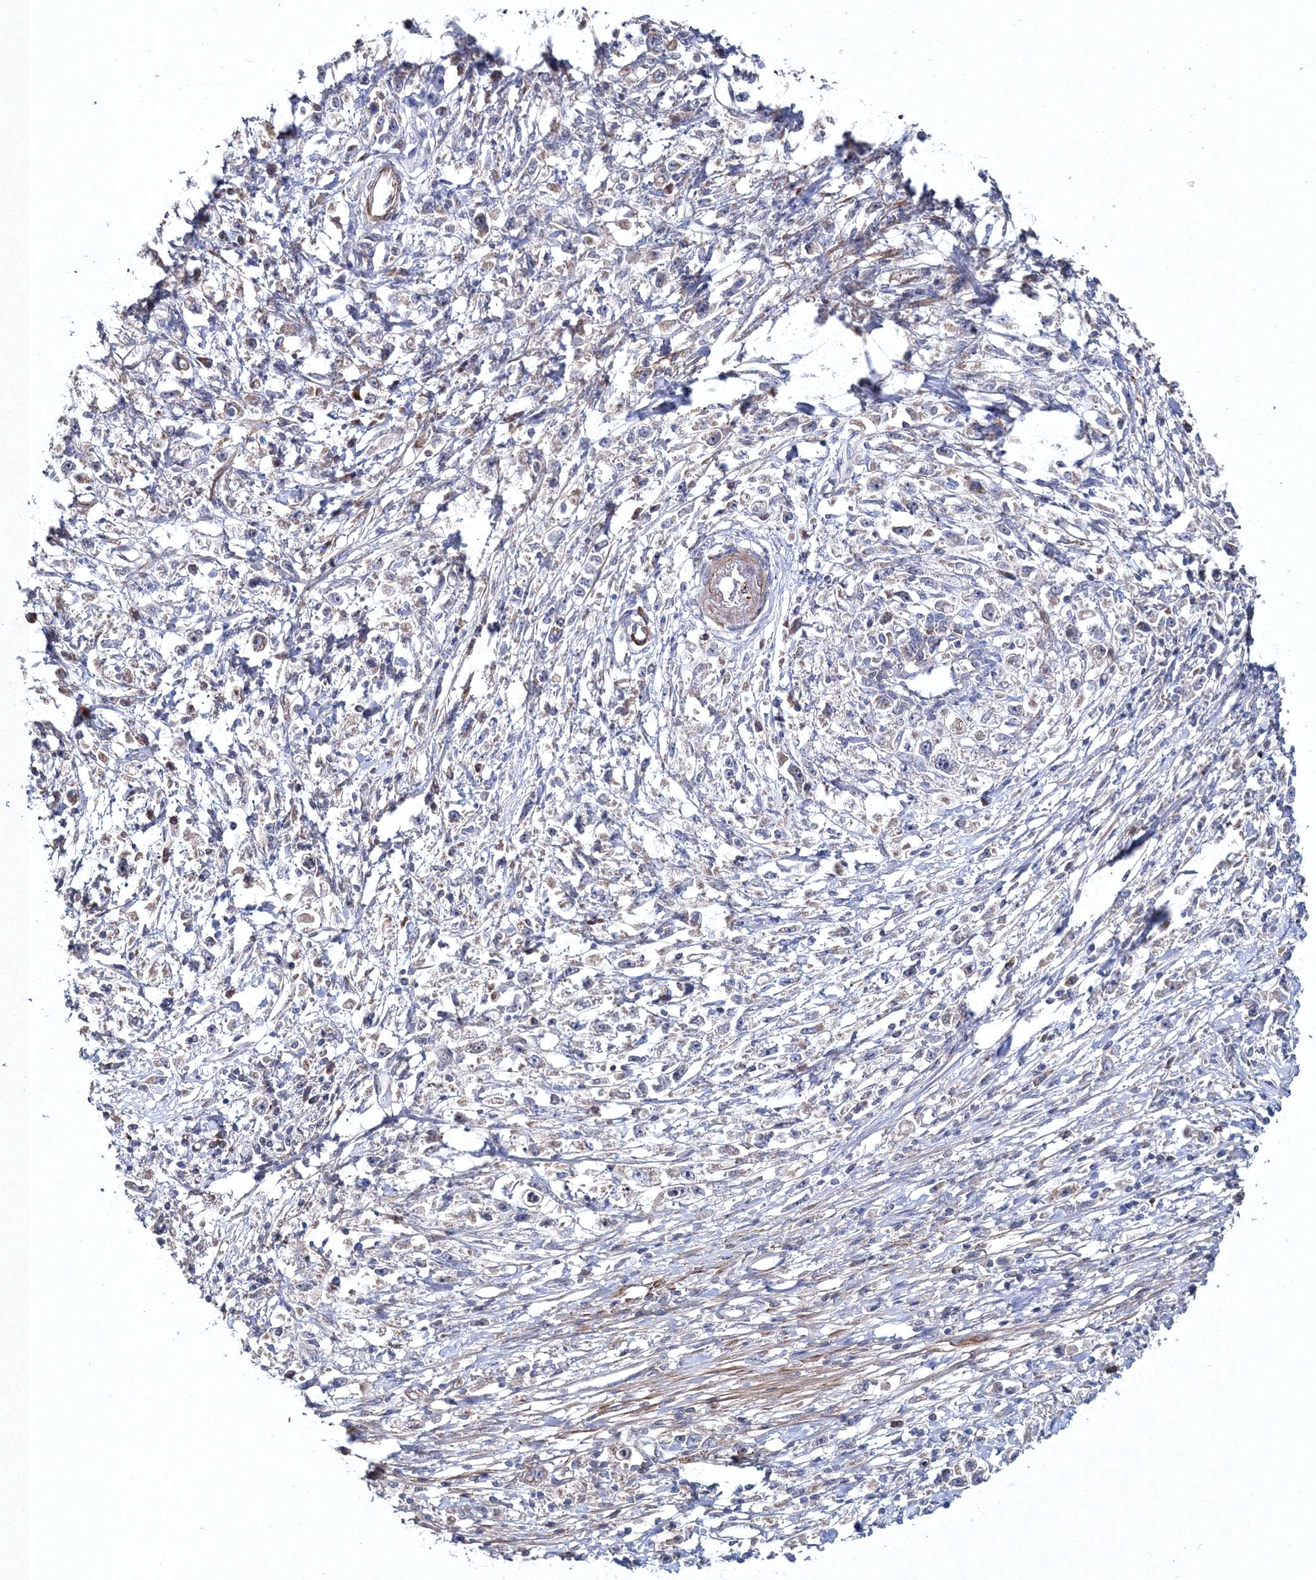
{"staining": {"intensity": "negative", "quantity": "none", "location": "none"}, "tissue": "stomach cancer", "cell_type": "Tumor cells", "image_type": "cancer", "snomed": [{"axis": "morphology", "description": "Adenocarcinoma, NOS"}, {"axis": "topography", "description": "Stomach"}], "caption": "Immunohistochemical staining of human stomach cancer shows no significant expression in tumor cells.", "gene": "PPP2R2B", "patient": {"sex": "female", "age": 59}}